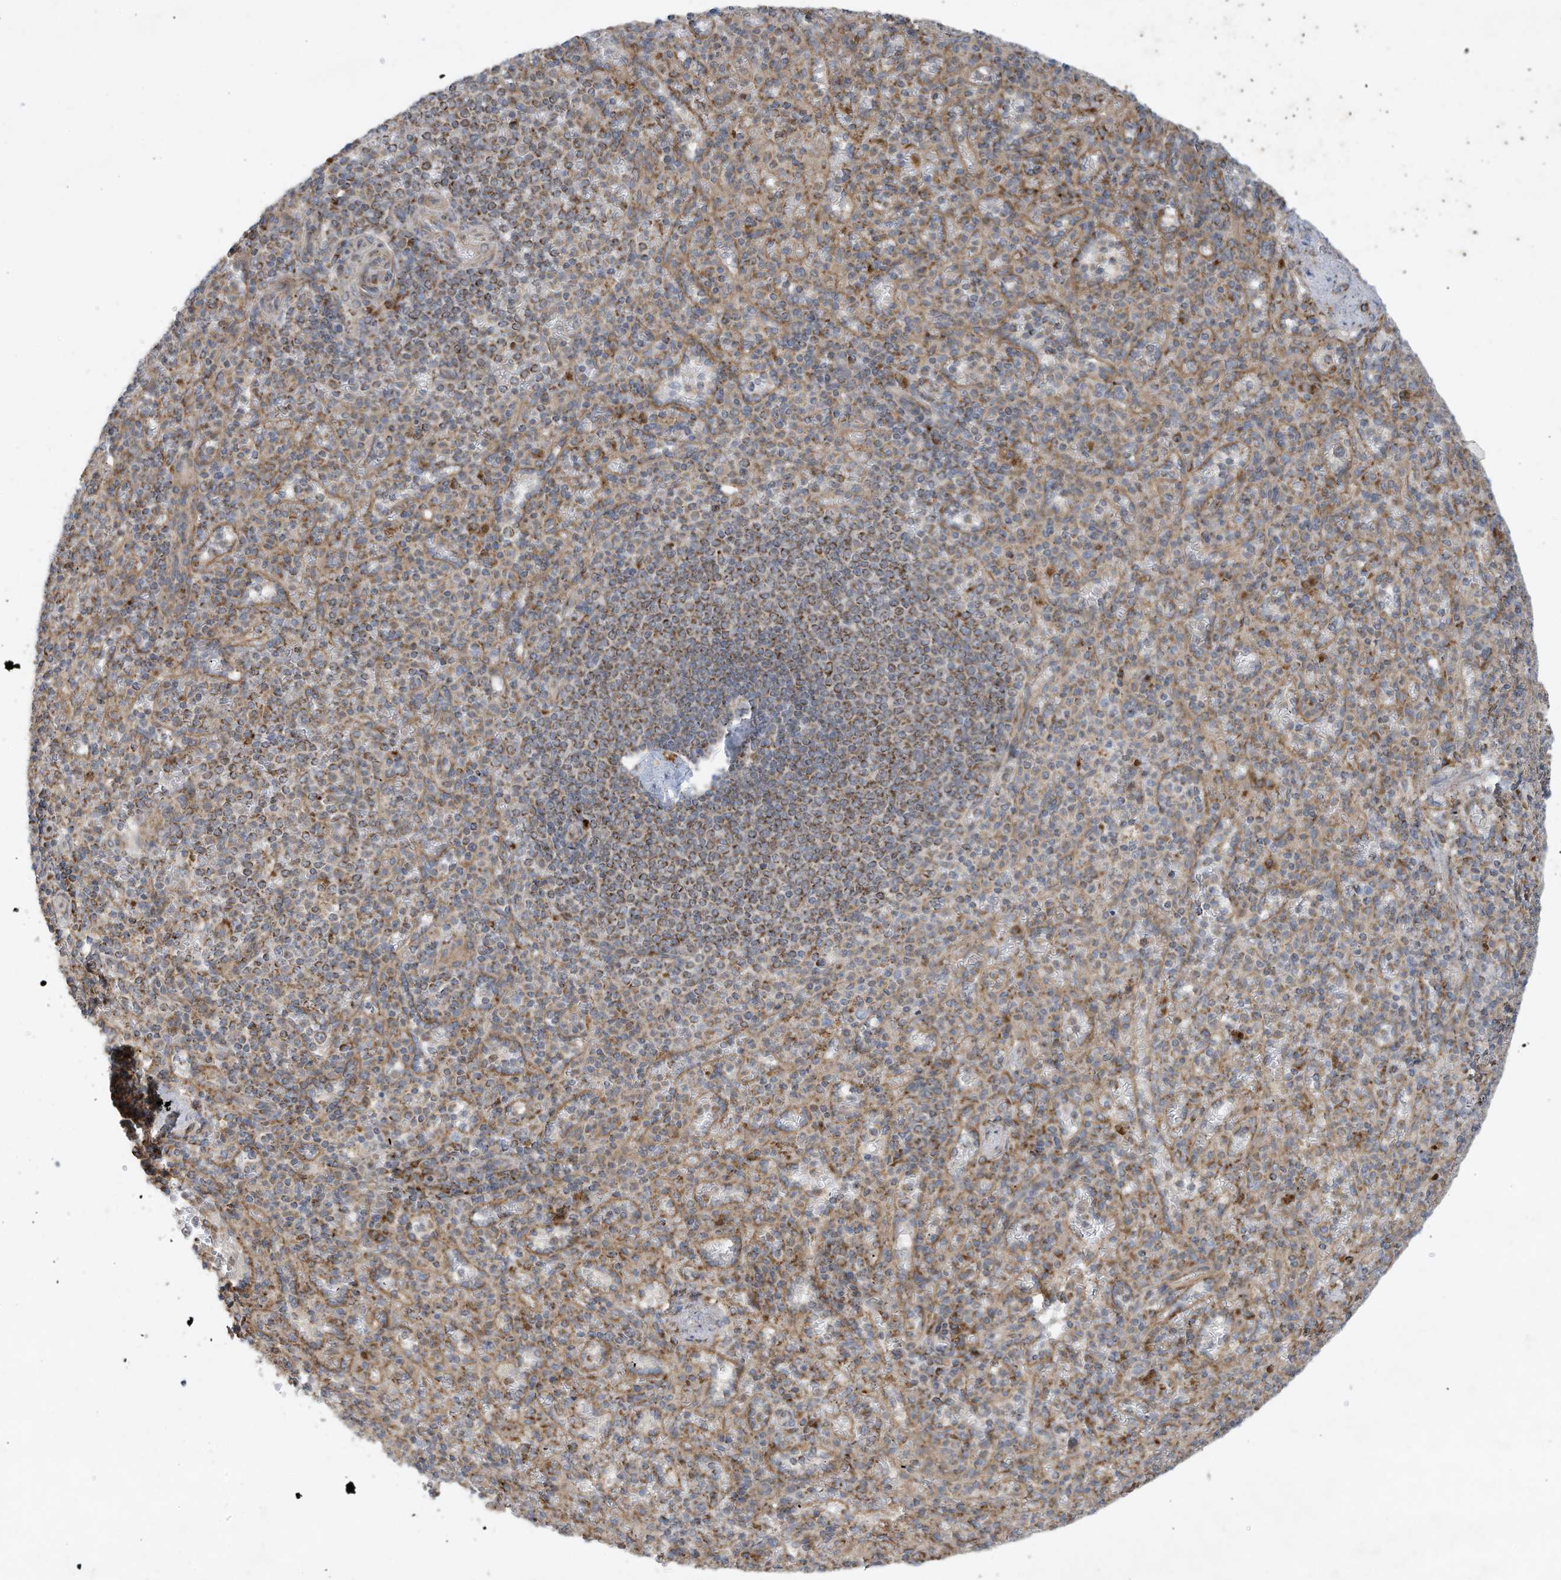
{"staining": {"intensity": "moderate", "quantity": "<25%", "location": "cytoplasmic/membranous"}, "tissue": "spleen", "cell_type": "Cells in red pulp", "image_type": "normal", "snomed": [{"axis": "morphology", "description": "Normal tissue, NOS"}, {"axis": "topography", "description": "Spleen"}], "caption": "This image reveals immunohistochemistry (IHC) staining of unremarkable human spleen, with low moderate cytoplasmic/membranous expression in about <25% of cells in red pulp.", "gene": "C2orf74", "patient": {"sex": "female", "age": 74}}